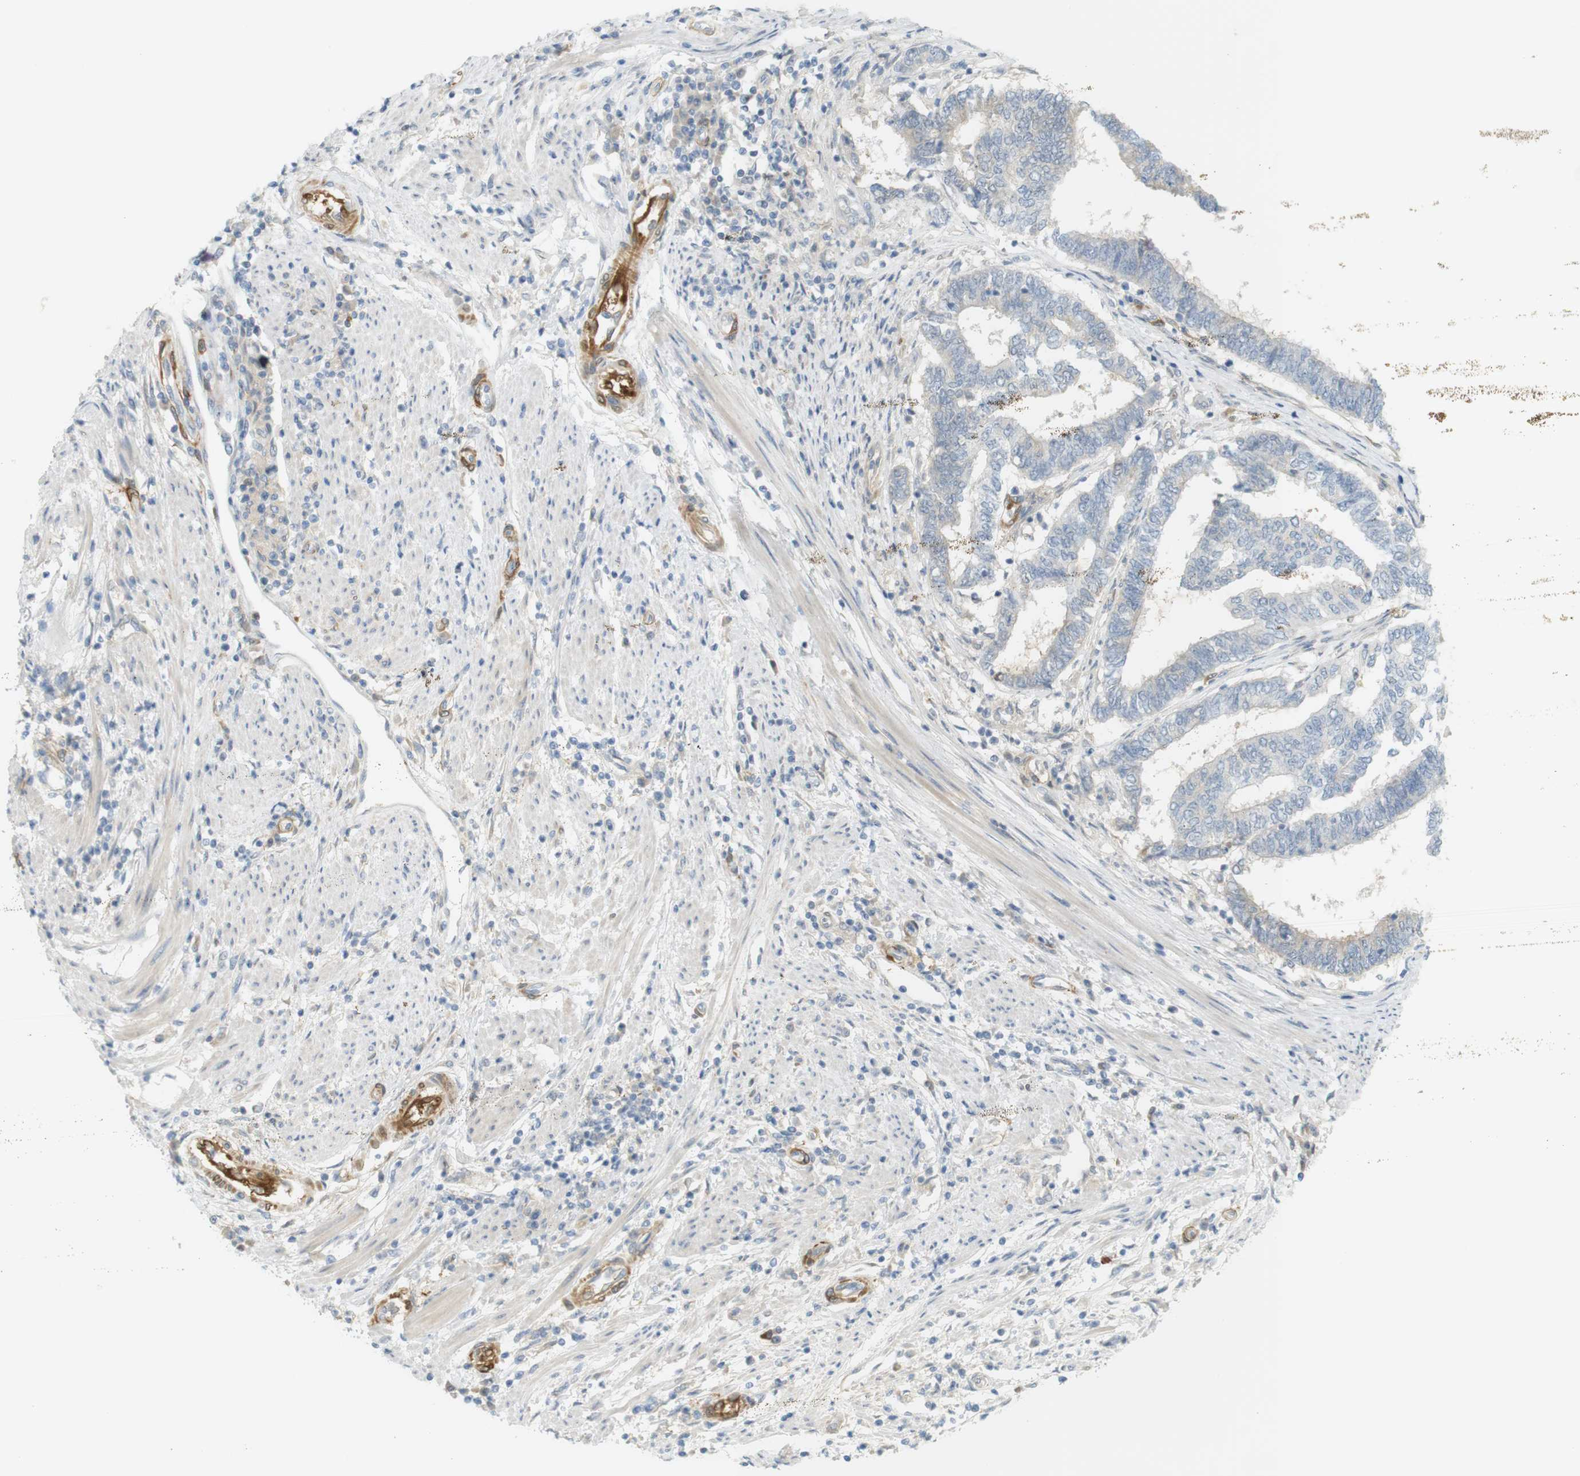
{"staining": {"intensity": "negative", "quantity": "none", "location": "none"}, "tissue": "endometrial cancer", "cell_type": "Tumor cells", "image_type": "cancer", "snomed": [{"axis": "morphology", "description": "Adenocarcinoma, NOS"}, {"axis": "topography", "description": "Uterus"}, {"axis": "topography", "description": "Endometrium"}], "caption": "Immunohistochemical staining of human adenocarcinoma (endometrial) displays no significant expression in tumor cells.", "gene": "PDE3A", "patient": {"sex": "female", "age": 70}}